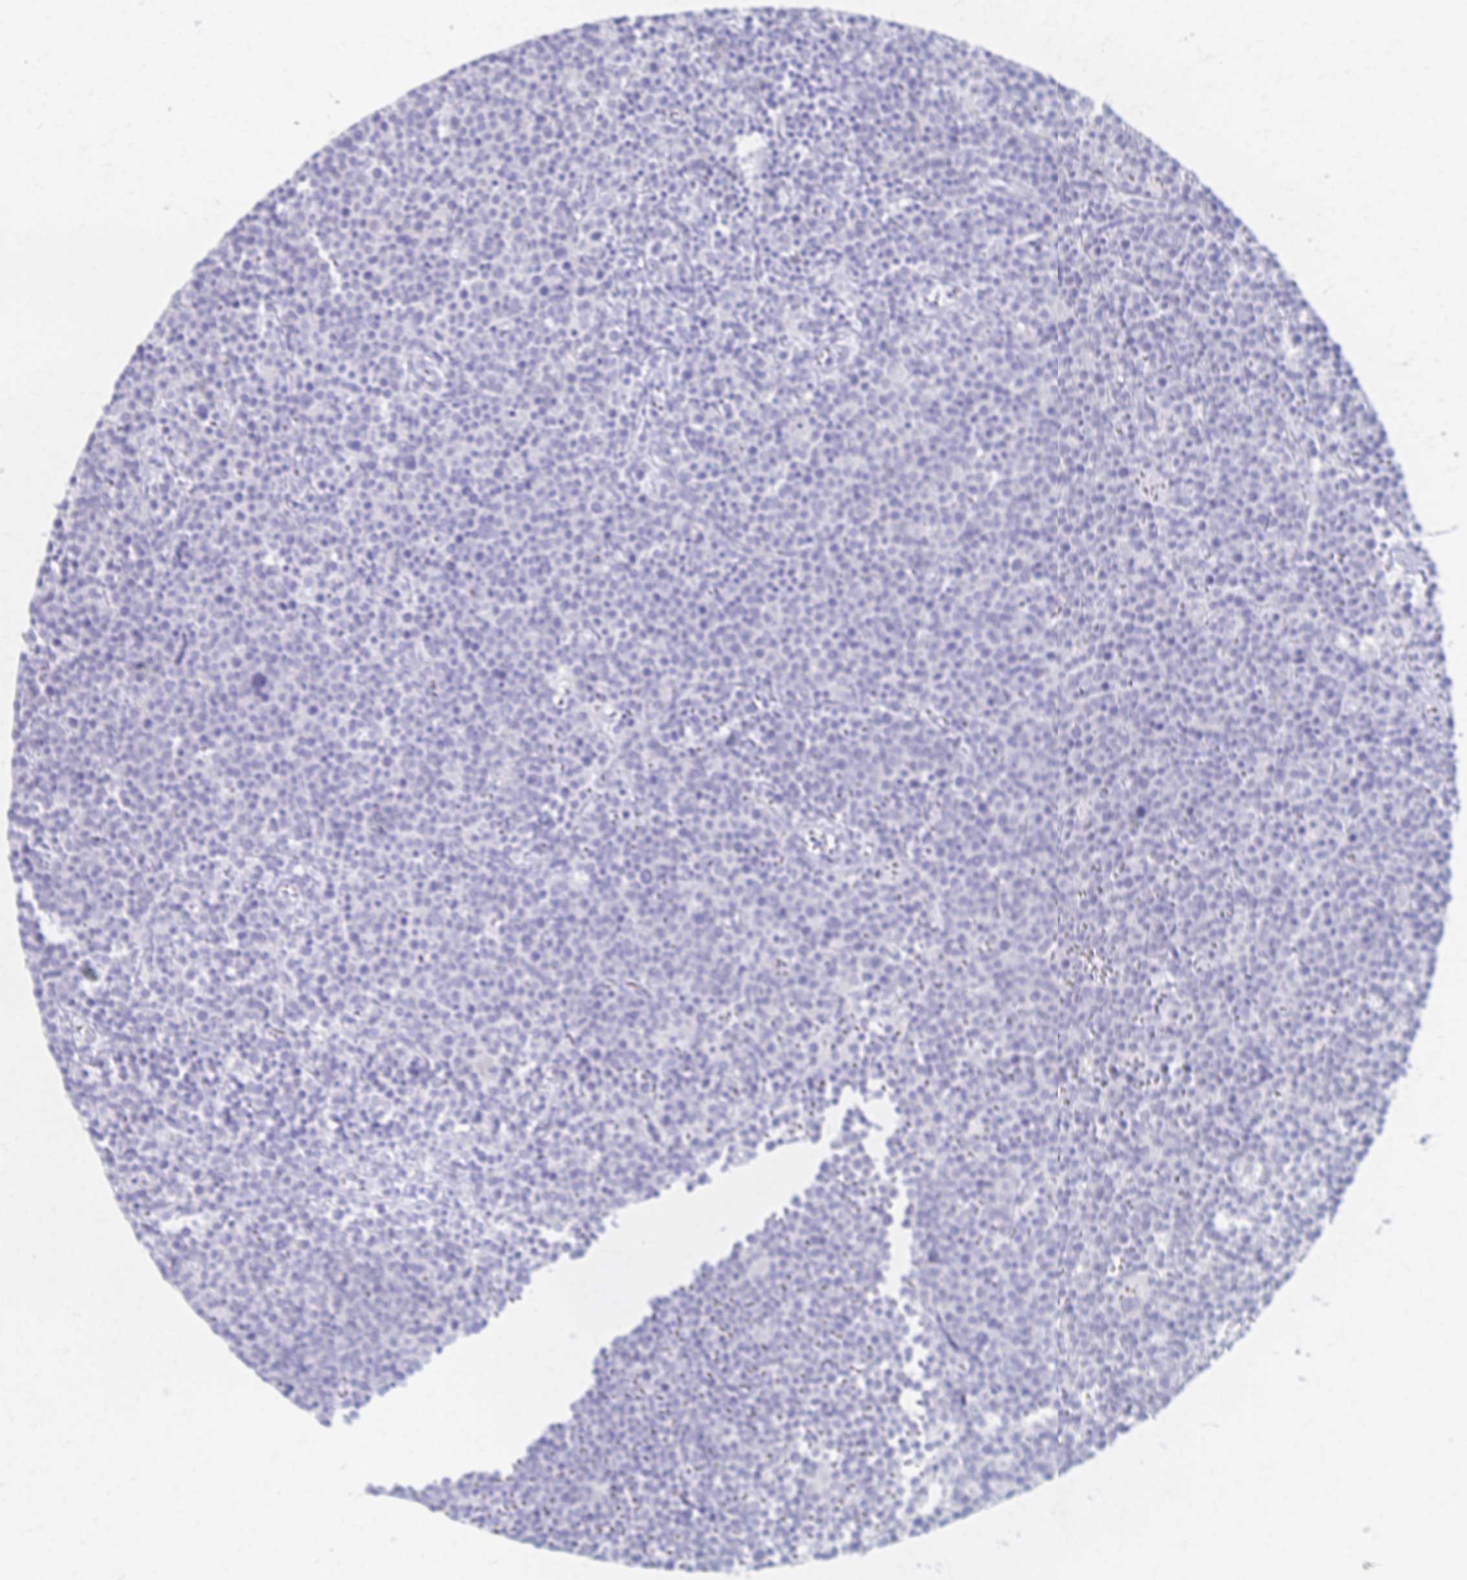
{"staining": {"intensity": "negative", "quantity": "none", "location": "none"}, "tissue": "lymphoma", "cell_type": "Tumor cells", "image_type": "cancer", "snomed": [{"axis": "morphology", "description": "Malignant lymphoma, non-Hodgkin's type, High grade"}, {"axis": "topography", "description": "Lymph node"}], "caption": "Human lymphoma stained for a protein using IHC exhibits no expression in tumor cells.", "gene": "CYB5A", "patient": {"sex": "male", "age": 61}}